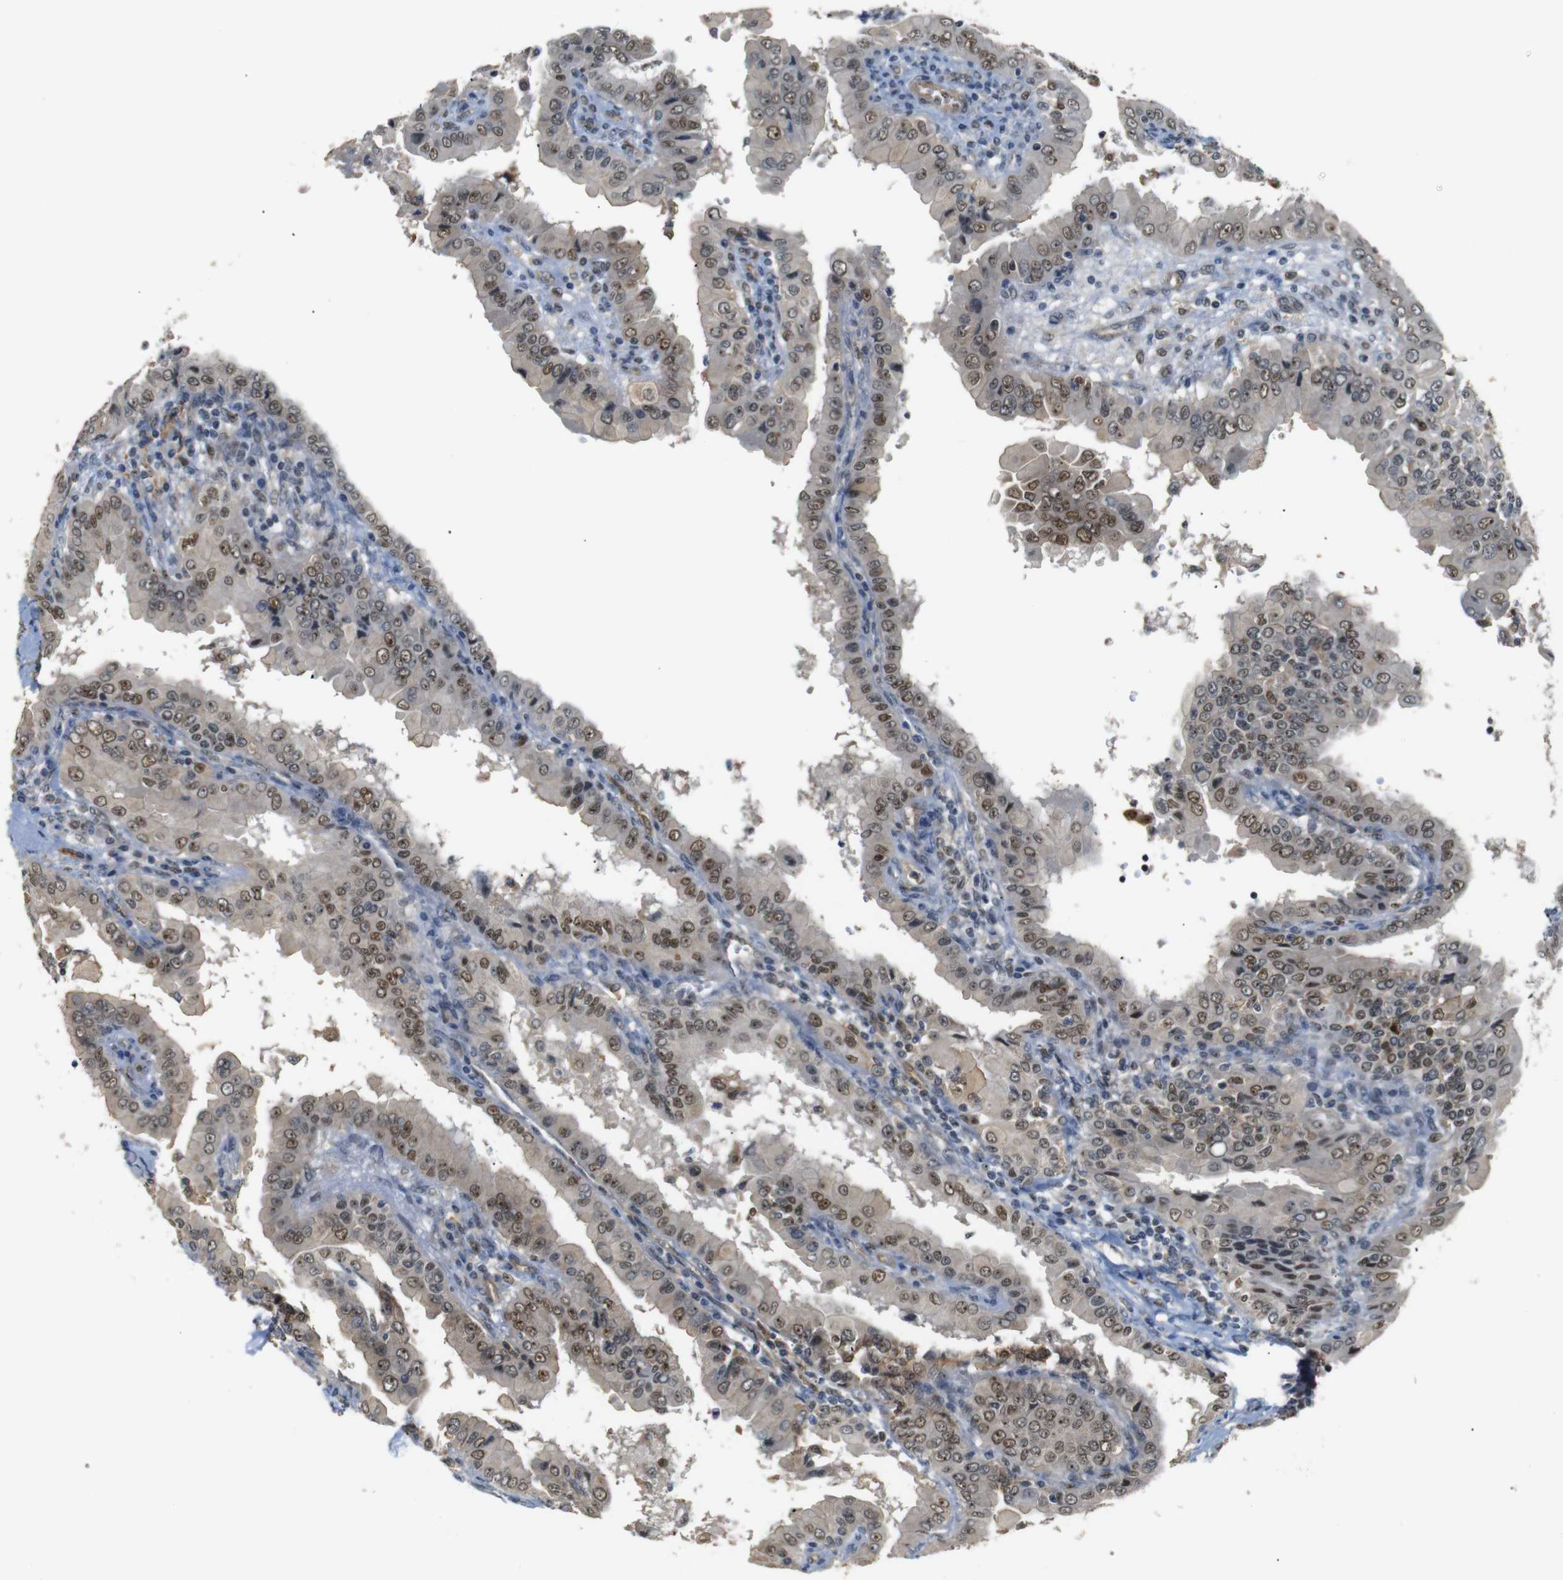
{"staining": {"intensity": "moderate", "quantity": ">75%", "location": "nuclear"}, "tissue": "thyroid cancer", "cell_type": "Tumor cells", "image_type": "cancer", "snomed": [{"axis": "morphology", "description": "Papillary adenocarcinoma, NOS"}, {"axis": "topography", "description": "Thyroid gland"}], "caption": "This is an image of immunohistochemistry (IHC) staining of thyroid cancer (papillary adenocarcinoma), which shows moderate expression in the nuclear of tumor cells.", "gene": "PARN", "patient": {"sex": "male", "age": 33}}